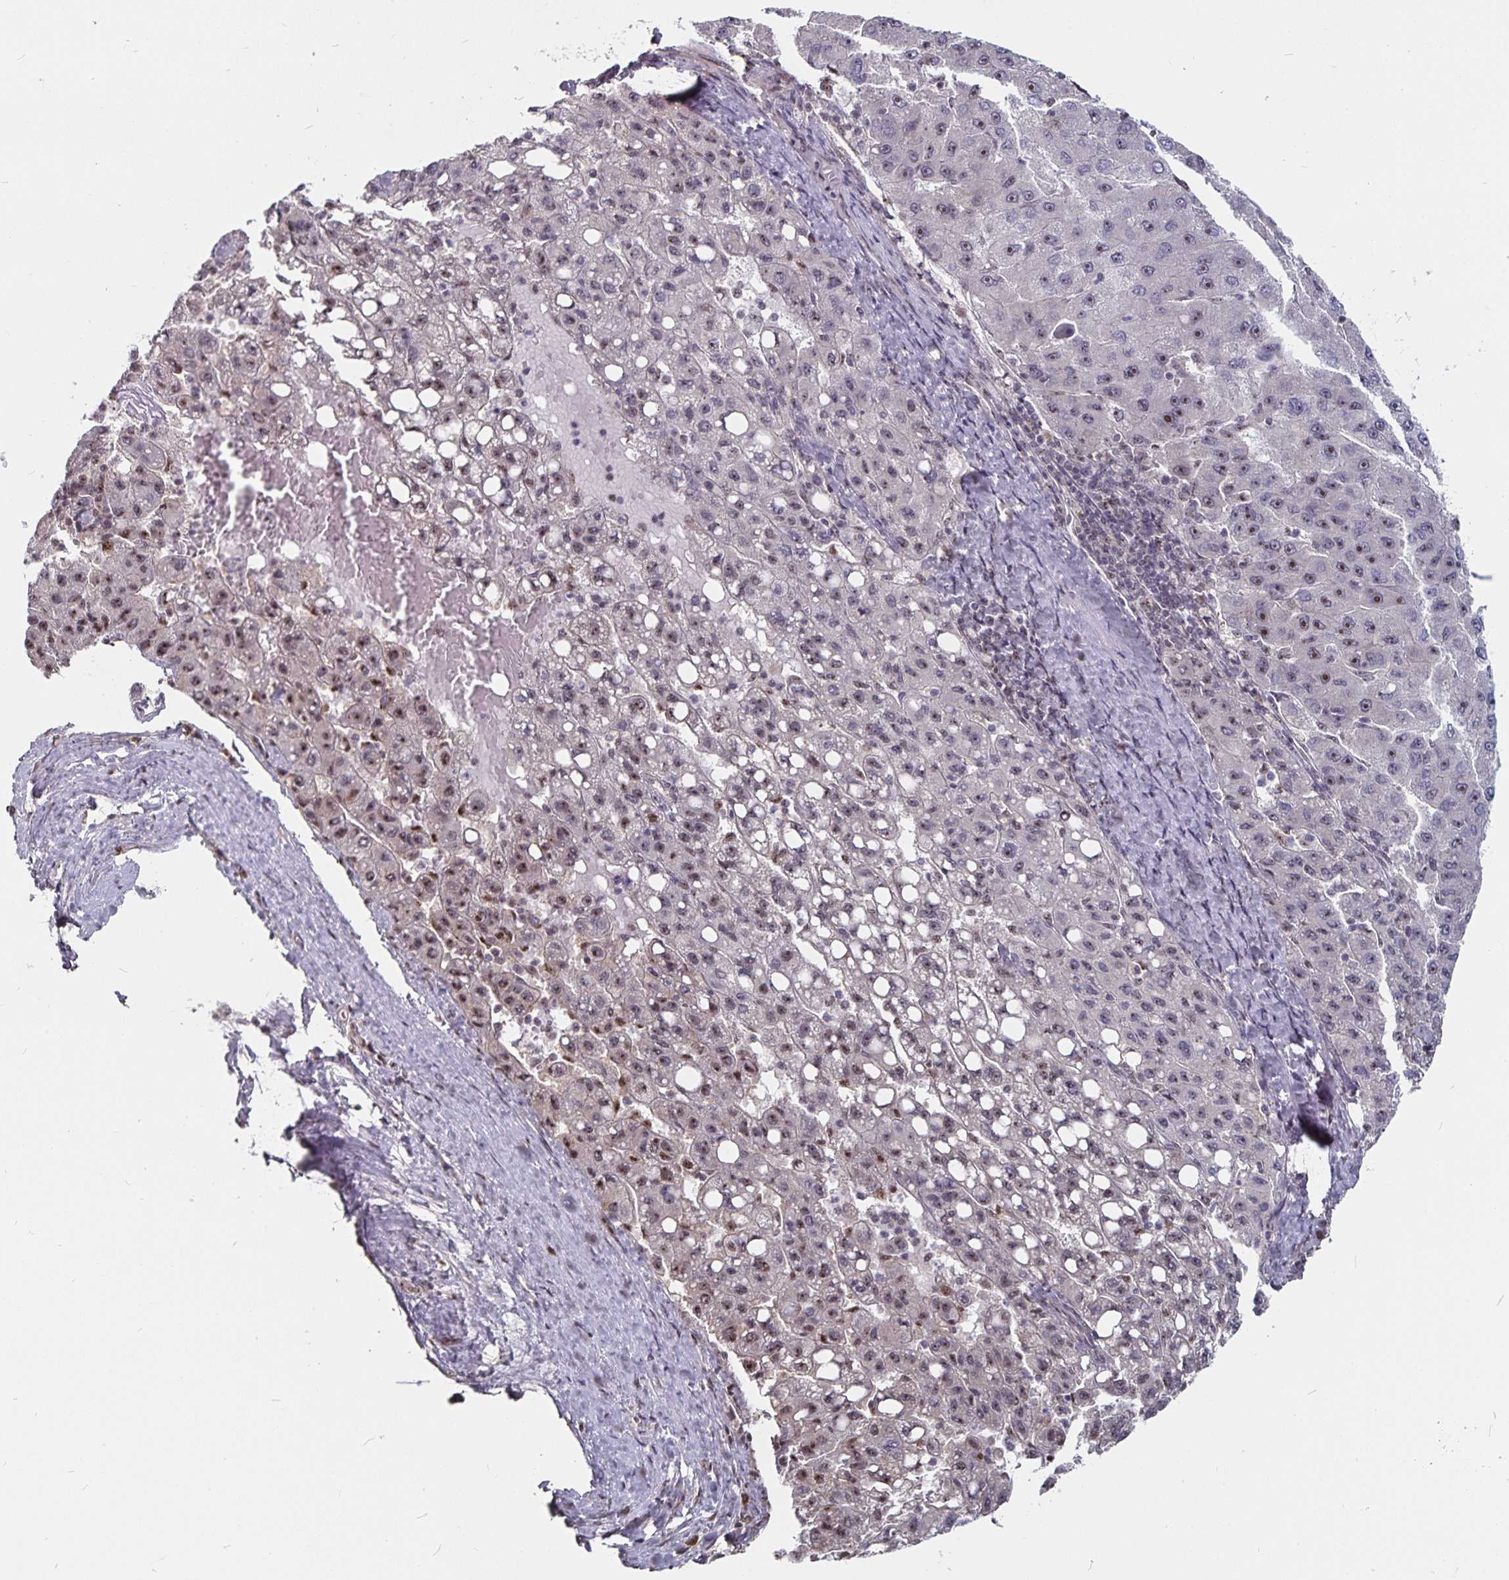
{"staining": {"intensity": "moderate", "quantity": ">75%", "location": "nuclear"}, "tissue": "liver cancer", "cell_type": "Tumor cells", "image_type": "cancer", "snomed": [{"axis": "morphology", "description": "Carcinoma, Hepatocellular, NOS"}, {"axis": "topography", "description": "Liver"}], "caption": "A histopathology image of human liver cancer stained for a protein reveals moderate nuclear brown staining in tumor cells.", "gene": "LAS1L", "patient": {"sex": "female", "age": 82}}